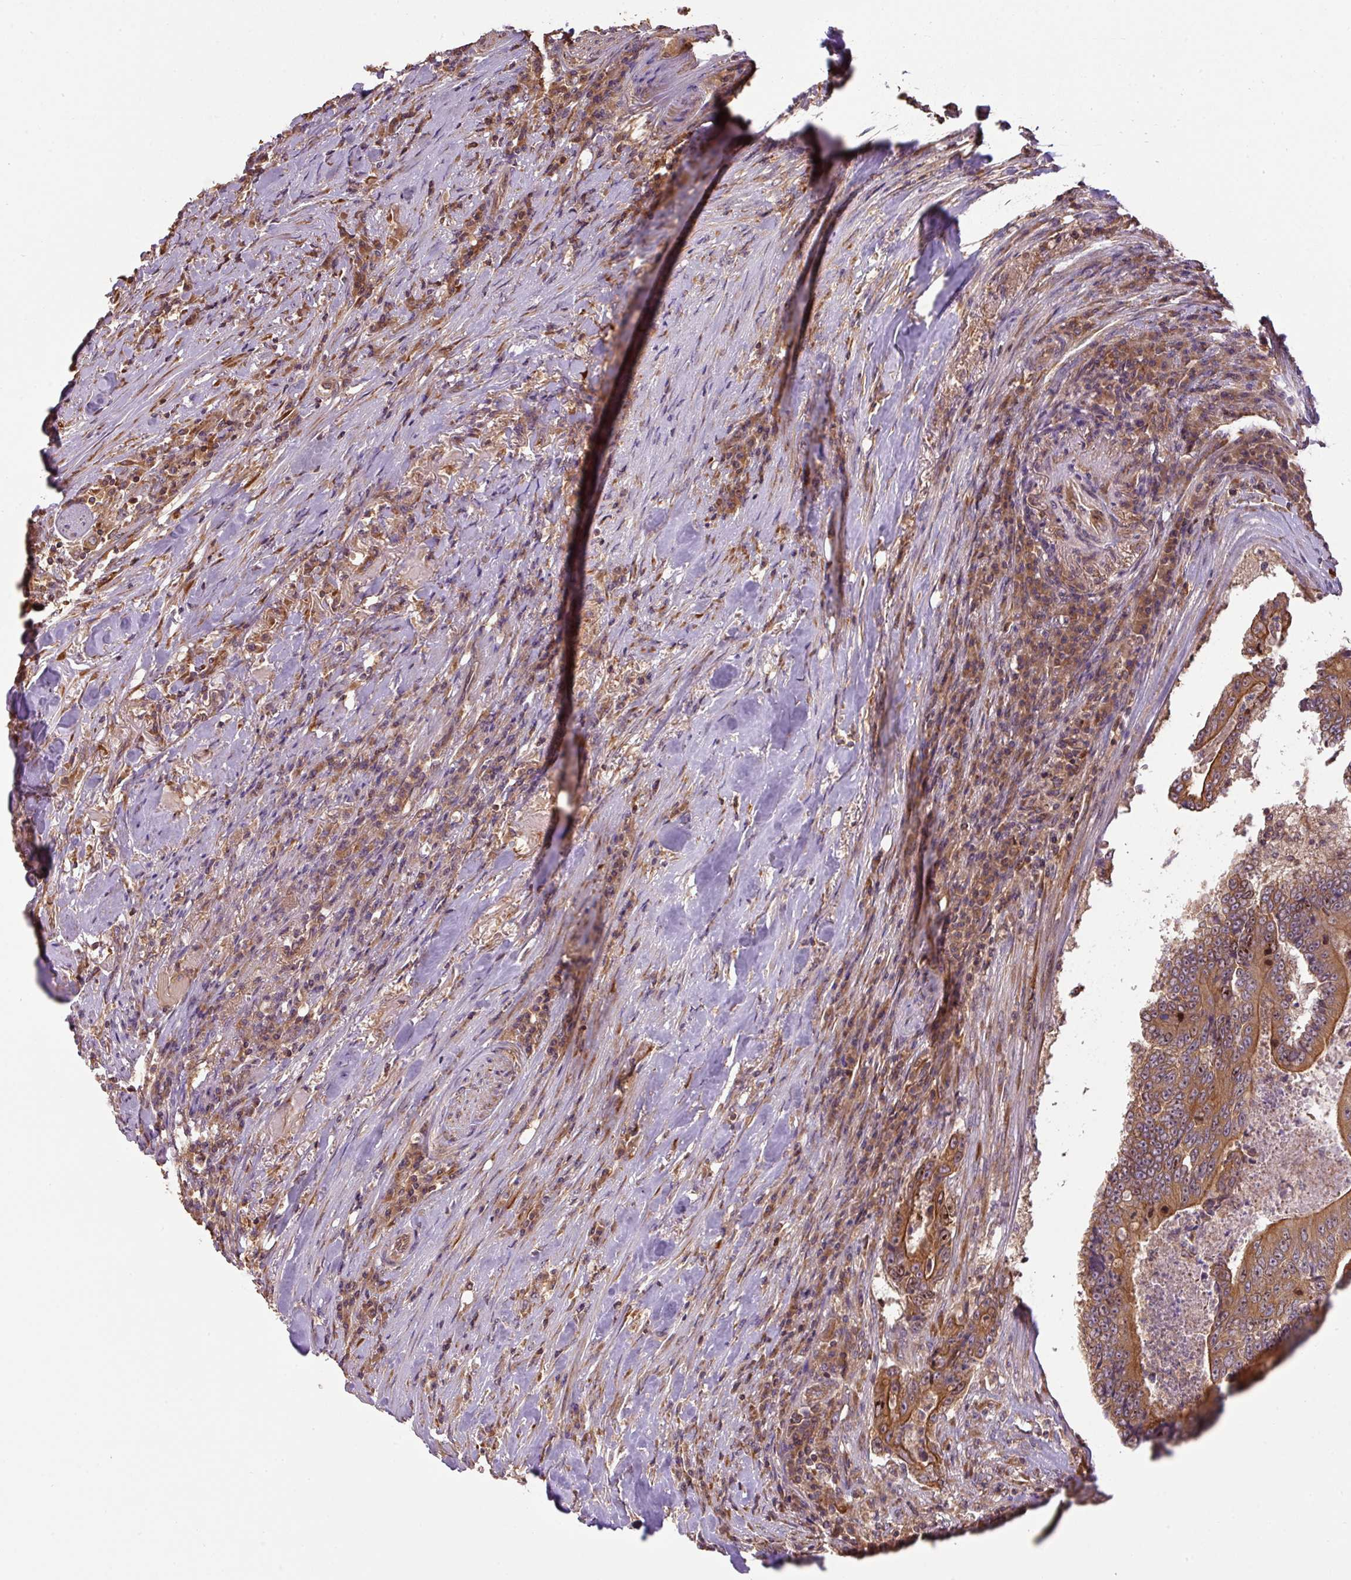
{"staining": {"intensity": "moderate", "quantity": ">75%", "location": "cytoplasmic/membranous"}, "tissue": "colorectal cancer", "cell_type": "Tumor cells", "image_type": "cancer", "snomed": [{"axis": "morphology", "description": "Adenocarcinoma, NOS"}, {"axis": "topography", "description": "Colon"}], "caption": "Colorectal cancer (adenocarcinoma) was stained to show a protein in brown. There is medium levels of moderate cytoplasmic/membranous expression in approximately >75% of tumor cells.", "gene": "VENTX", "patient": {"sex": "male", "age": 83}}